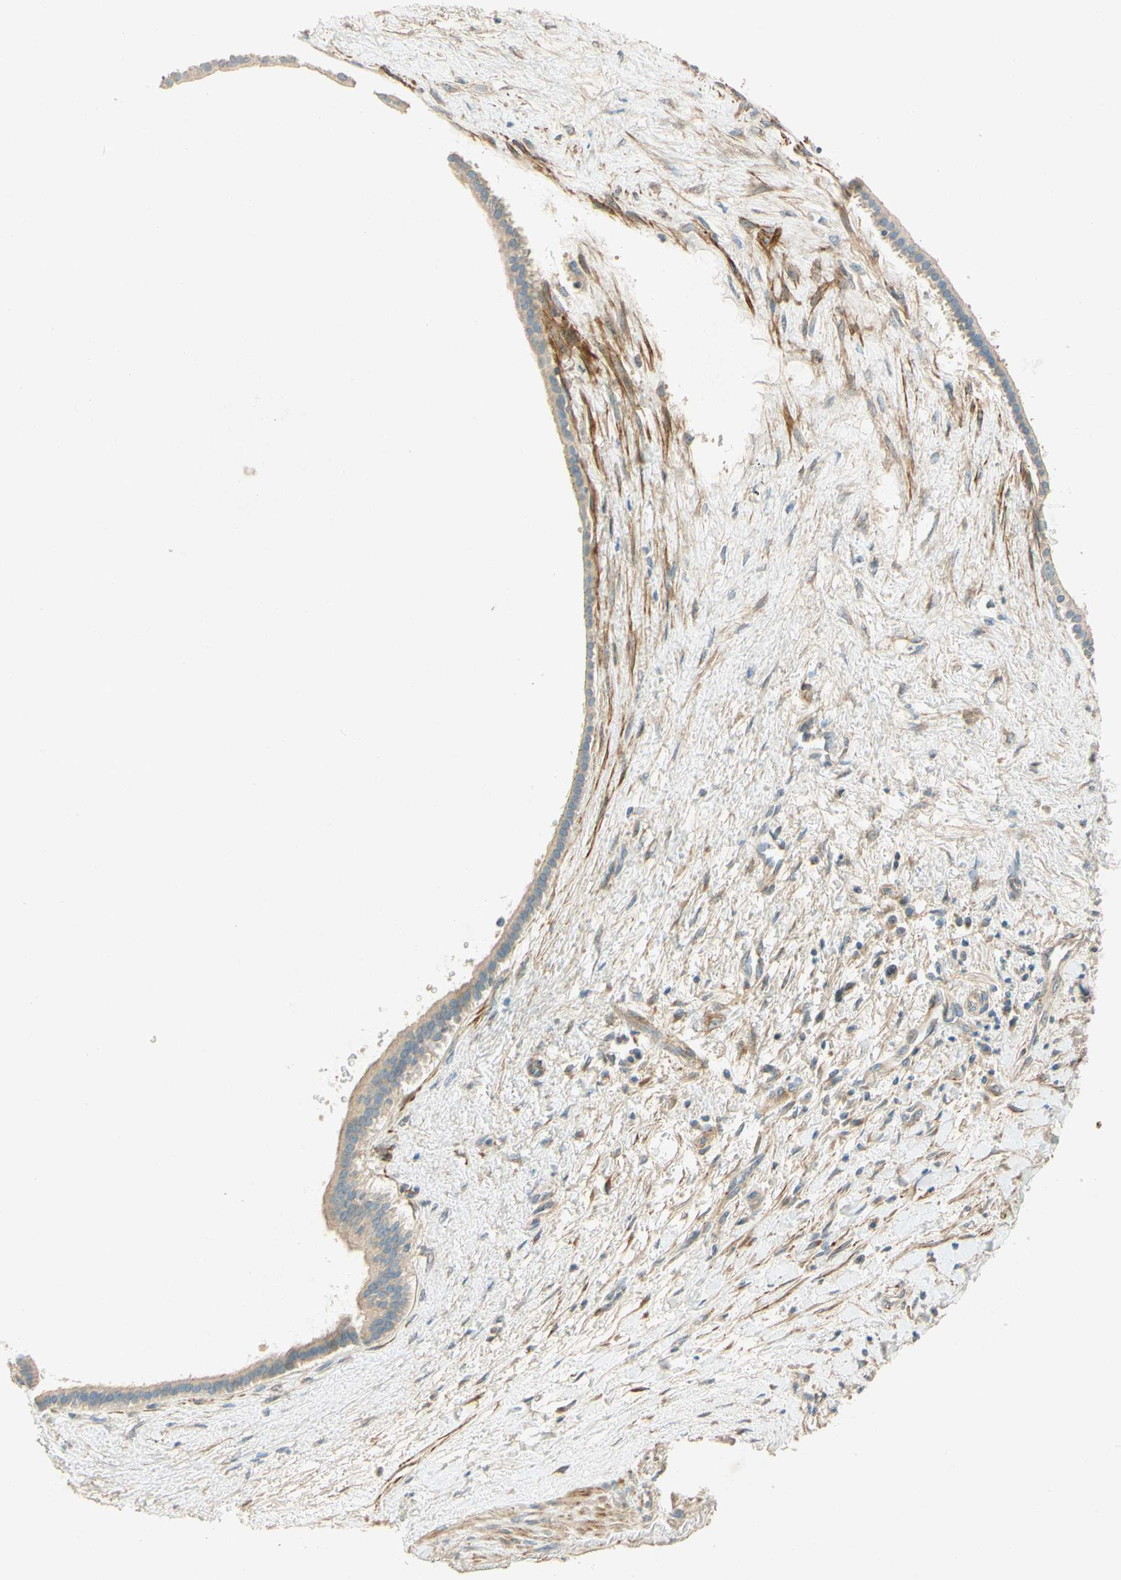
{"staining": {"intensity": "weak", "quantity": ">75%", "location": "cytoplasmic/membranous"}, "tissue": "liver cancer", "cell_type": "Tumor cells", "image_type": "cancer", "snomed": [{"axis": "morphology", "description": "Cholangiocarcinoma"}, {"axis": "topography", "description": "Liver"}], "caption": "Brown immunohistochemical staining in human cholangiocarcinoma (liver) demonstrates weak cytoplasmic/membranous expression in about >75% of tumor cells. (brown staining indicates protein expression, while blue staining denotes nuclei).", "gene": "ADAM17", "patient": {"sex": "female", "age": 65}}